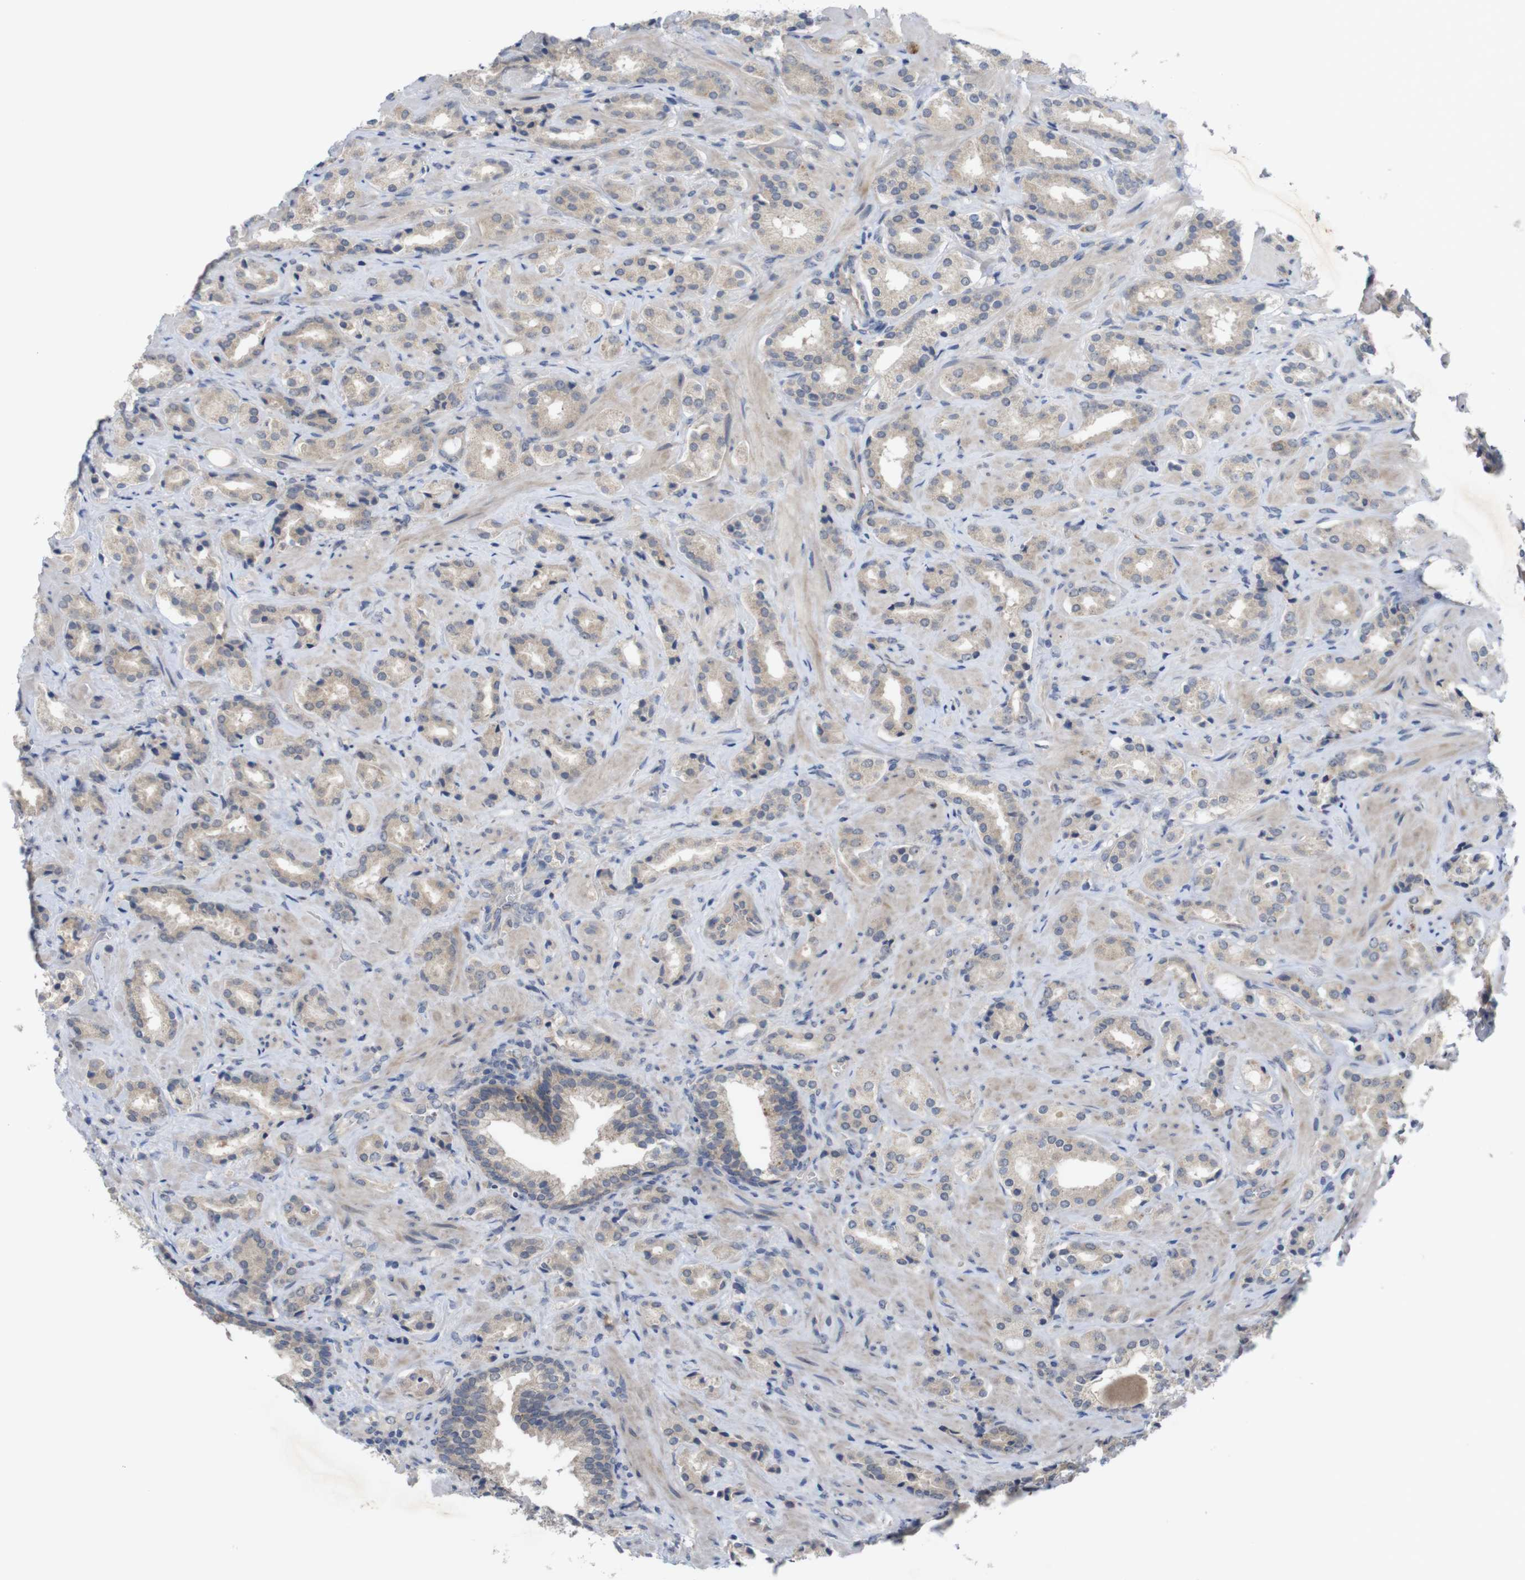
{"staining": {"intensity": "negative", "quantity": "none", "location": "none"}, "tissue": "prostate cancer", "cell_type": "Tumor cells", "image_type": "cancer", "snomed": [{"axis": "morphology", "description": "Adenocarcinoma, High grade"}, {"axis": "topography", "description": "Prostate"}], "caption": "Human high-grade adenocarcinoma (prostate) stained for a protein using immunohistochemistry (IHC) exhibits no positivity in tumor cells.", "gene": "BCAR3", "patient": {"sex": "male", "age": 64}}